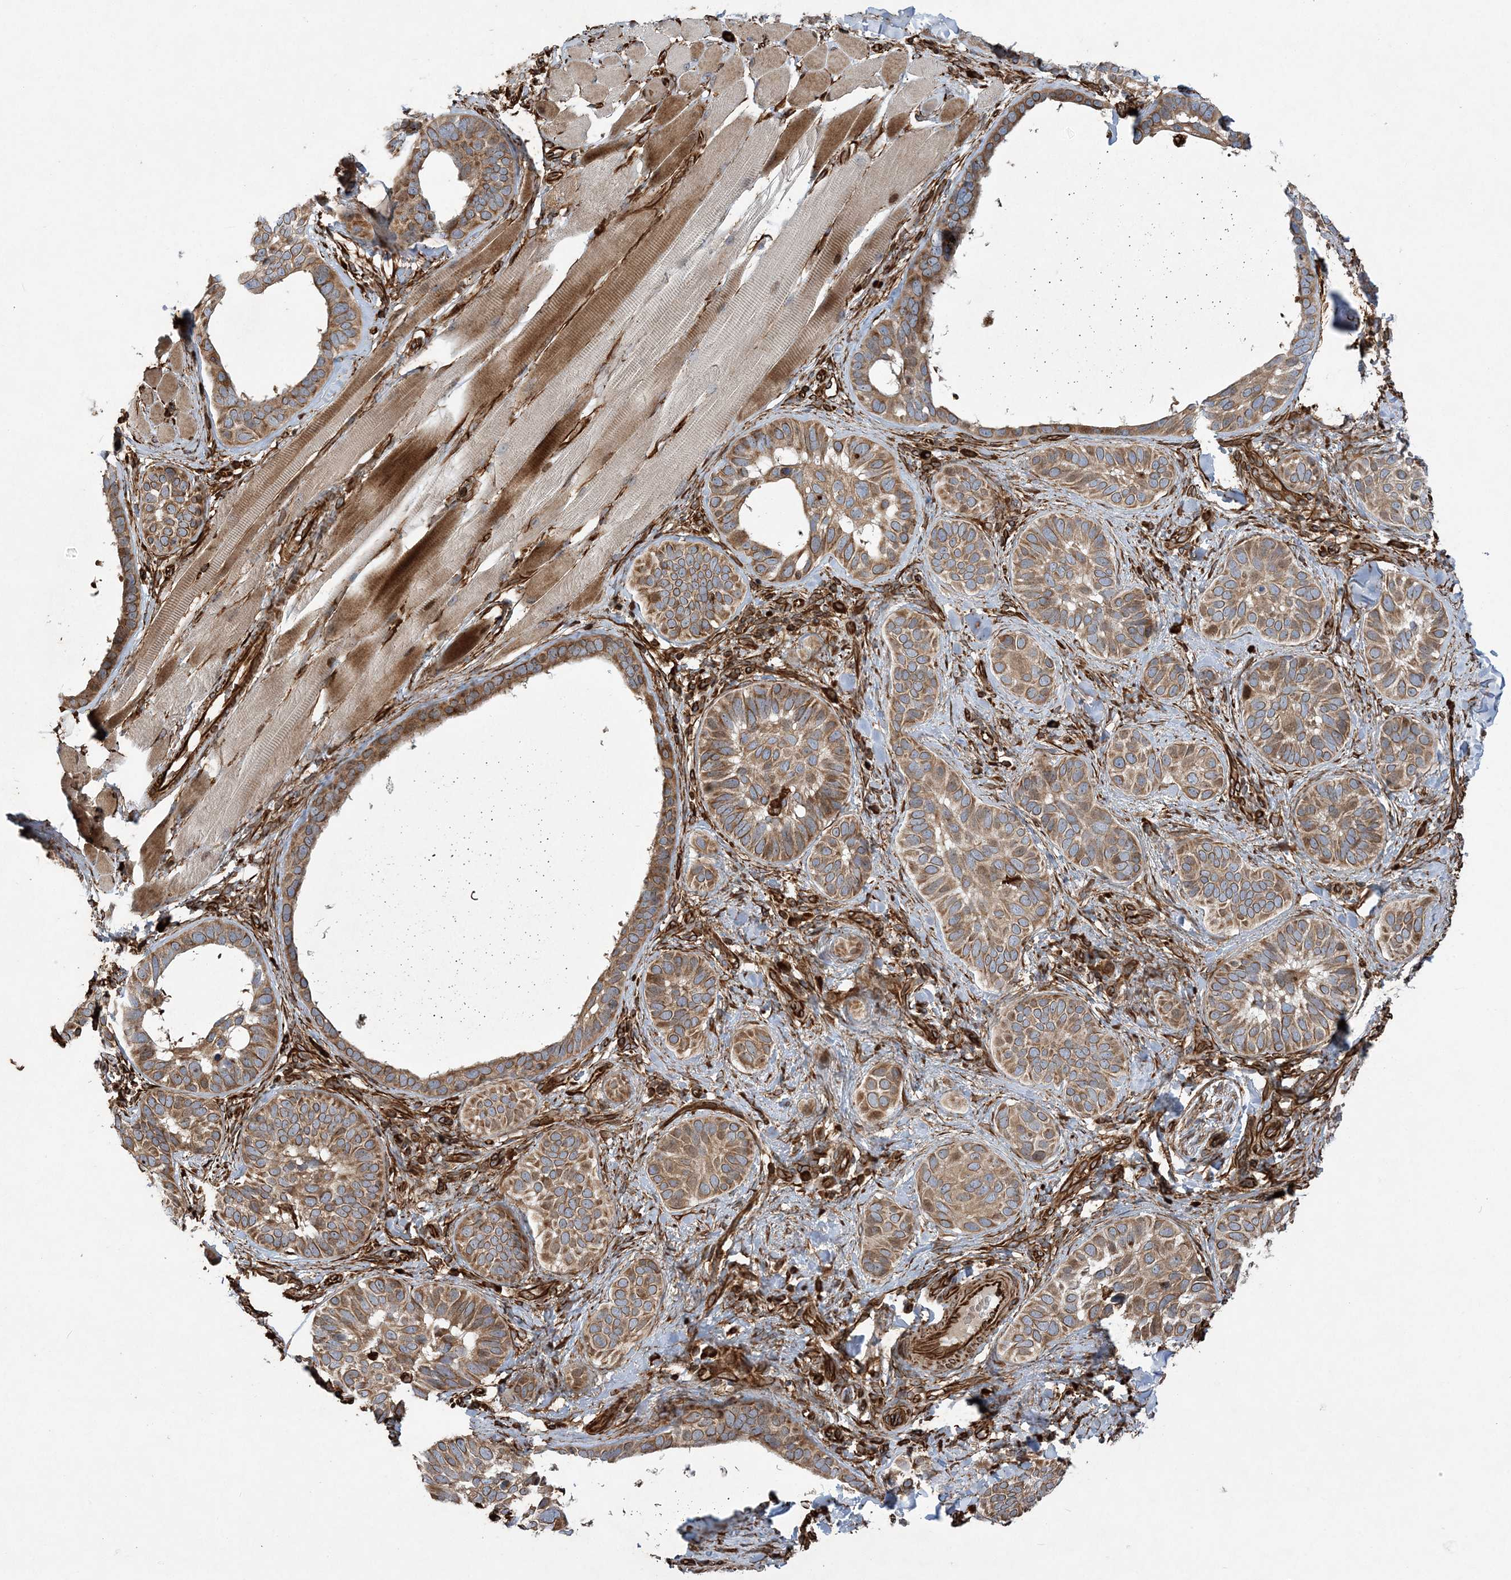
{"staining": {"intensity": "moderate", "quantity": ">75%", "location": "cytoplasmic/membranous"}, "tissue": "skin cancer", "cell_type": "Tumor cells", "image_type": "cancer", "snomed": [{"axis": "morphology", "description": "Basal cell carcinoma"}, {"axis": "topography", "description": "Skin"}], "caption": "Immunohistochemistry staining of skin cancer (basal cell carcinoma), which shows medium levels of moderate cytoplasmic/membranous expression in approximately >75% of tumor cells indicating moderate cytoplasmic/membranous protein staining. The staining was performed using DAB (3,3'-diaminobenzidine) (brown) for protein detection and nuclei were counterstained in hematoxylin (blue).", "gene": "FAM114A2", "patient": {"sex": "male", "age": 62}}